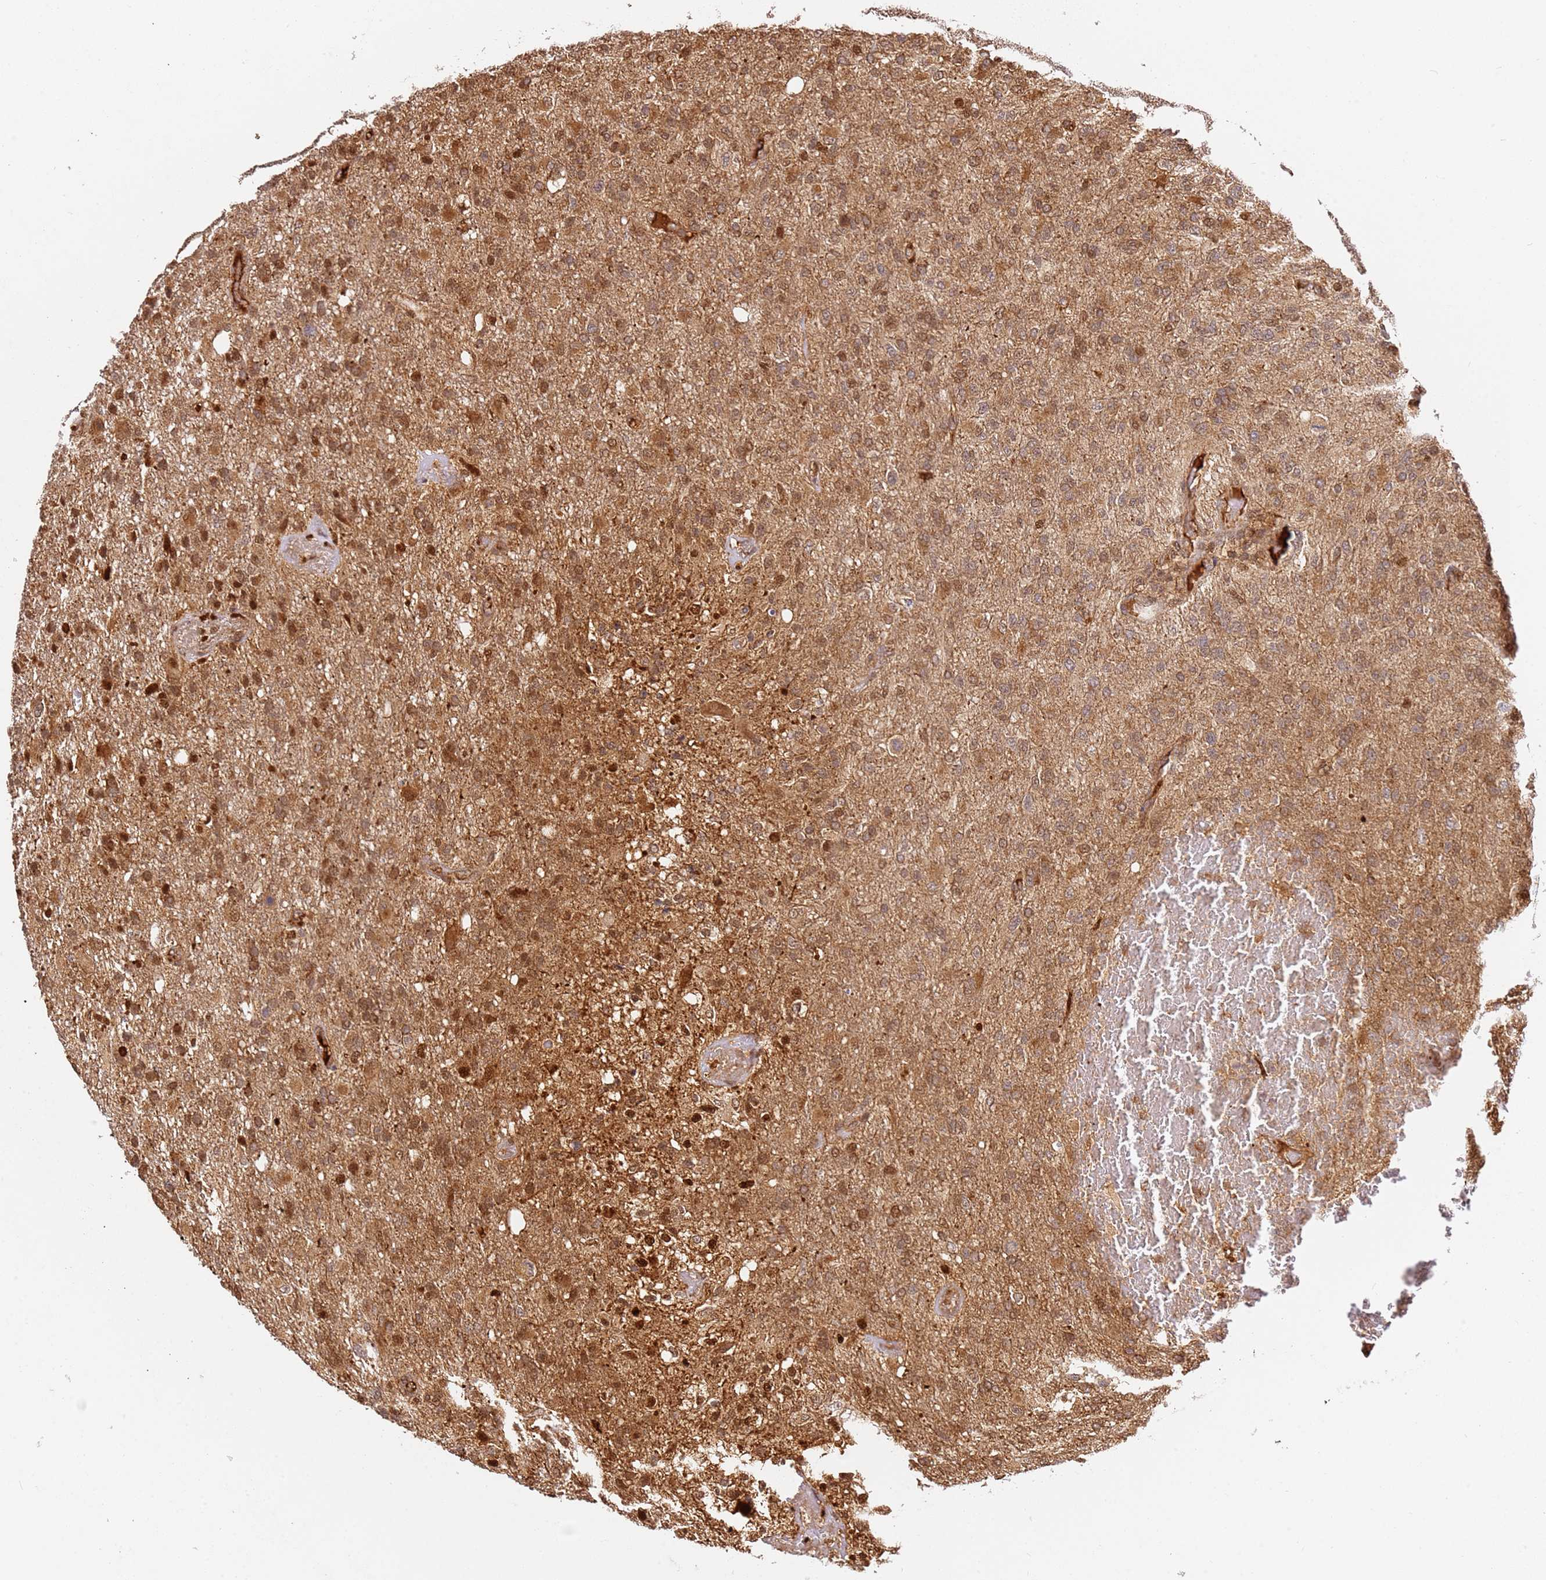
{"staining": {"intensity": "moderate", "quantity": ">75%", "location": "cytoplasmic/membranous,nuclear"}, "tissue": "glioma", "cell_type": "Tumor cells", "image_type": "cancer", "snomed": [{"axis": "morphology", "description": "Glioma, malignant, High grade"}, {"axis": "topography", "description": "Brain"}], "caption": "Immunohistochemical staining of malignant high-grade glioma shows medium levels of moderate cytoplasmic/membranous and nuclear expression in approximately >75% of tumor cells.", "gene": "SMOX", "patient": {"sex": "female", "age": 74}}